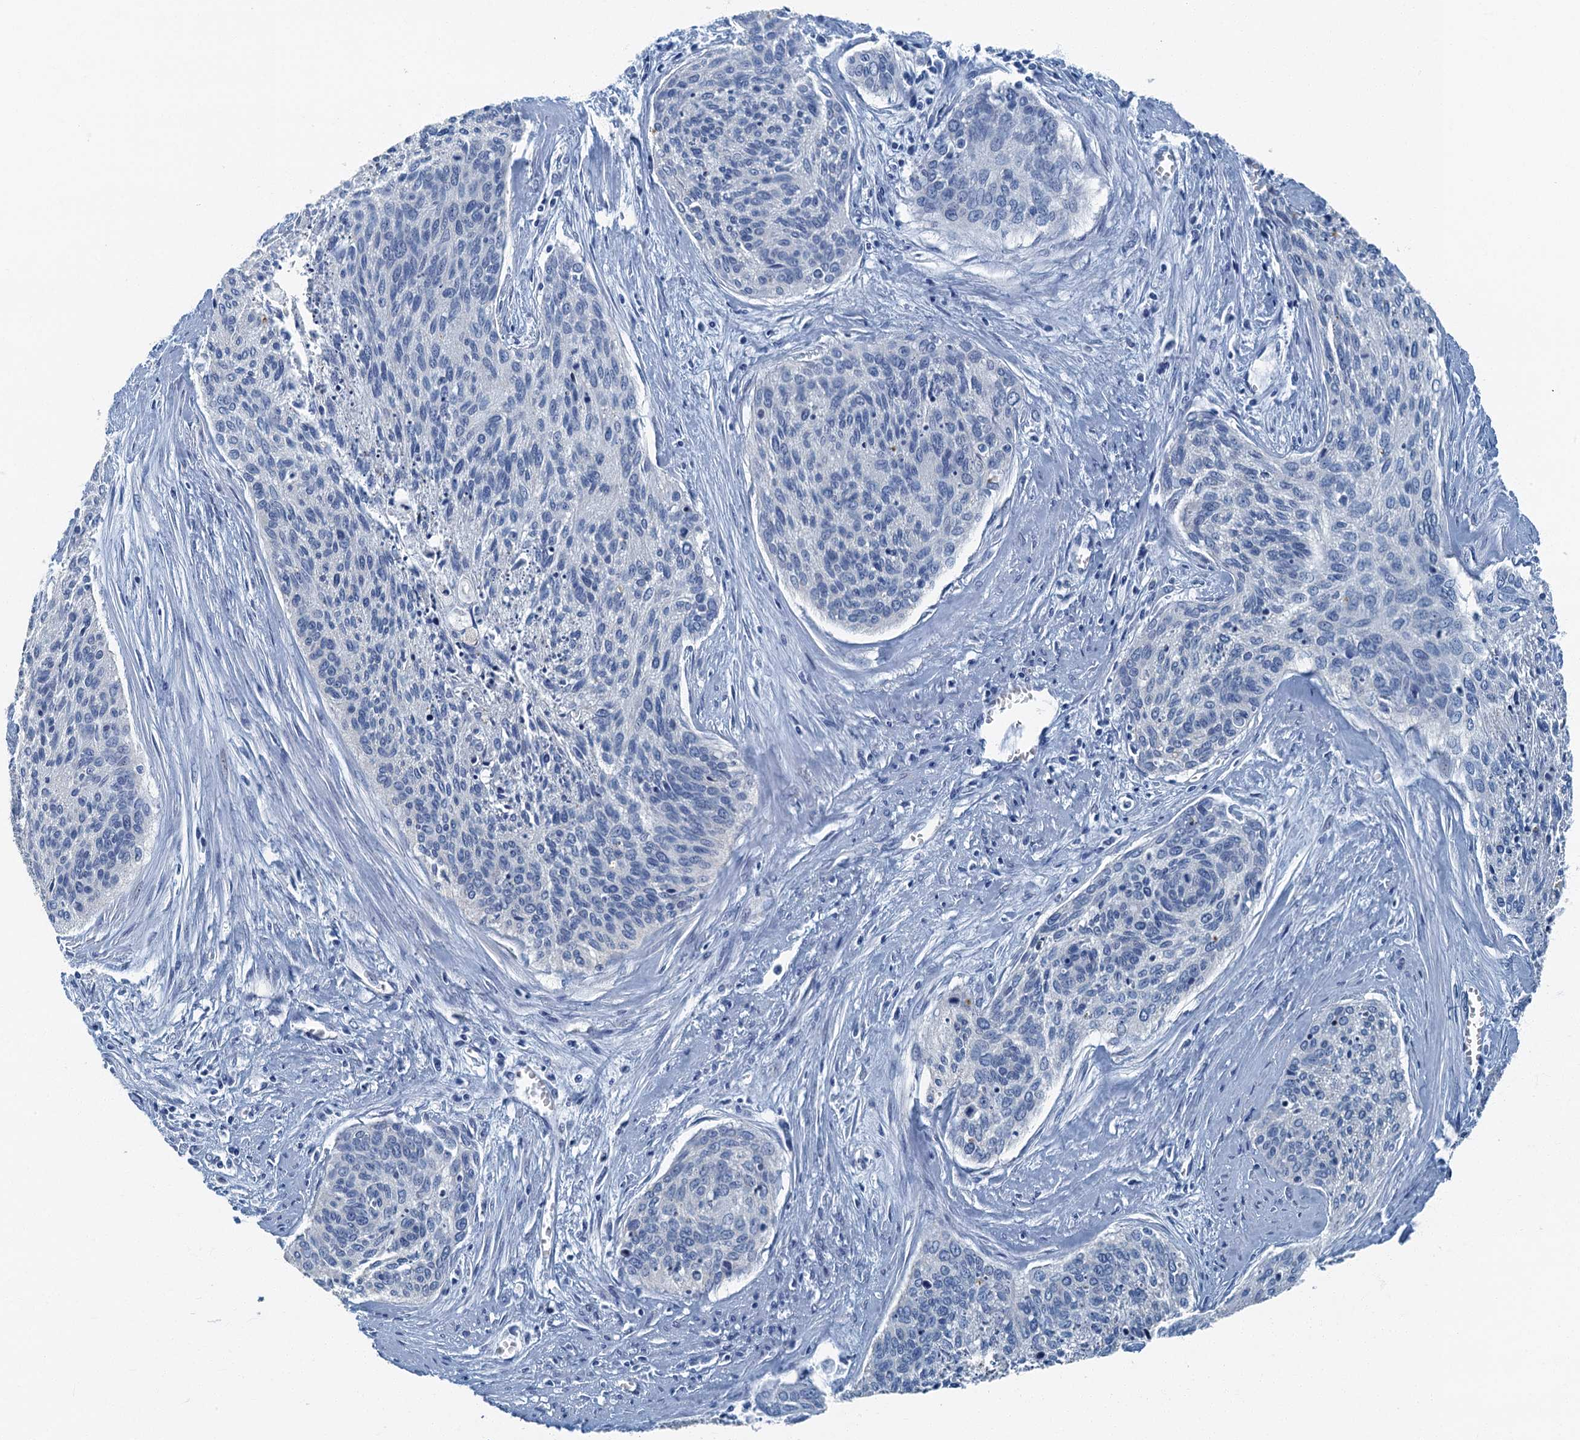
{"staining": {"intensity": "negative", "quantity": "none", "location": "none"}, "tissue": "cervical cancer", "cell_type": "Tumor cells", "image_type": "cancer", "snomed": [{"axis": "morphology", "description": "Squamous cell carcinoma, NOS"}, {"axis": "topography", "description": "Cervix"}], "caption": "IHC of cervical cancer reveals no positivity in tumor cells. Nuclei are stained in blue.", "gene": "GADL1", "patient": {"sex": "female", "age": 55}}